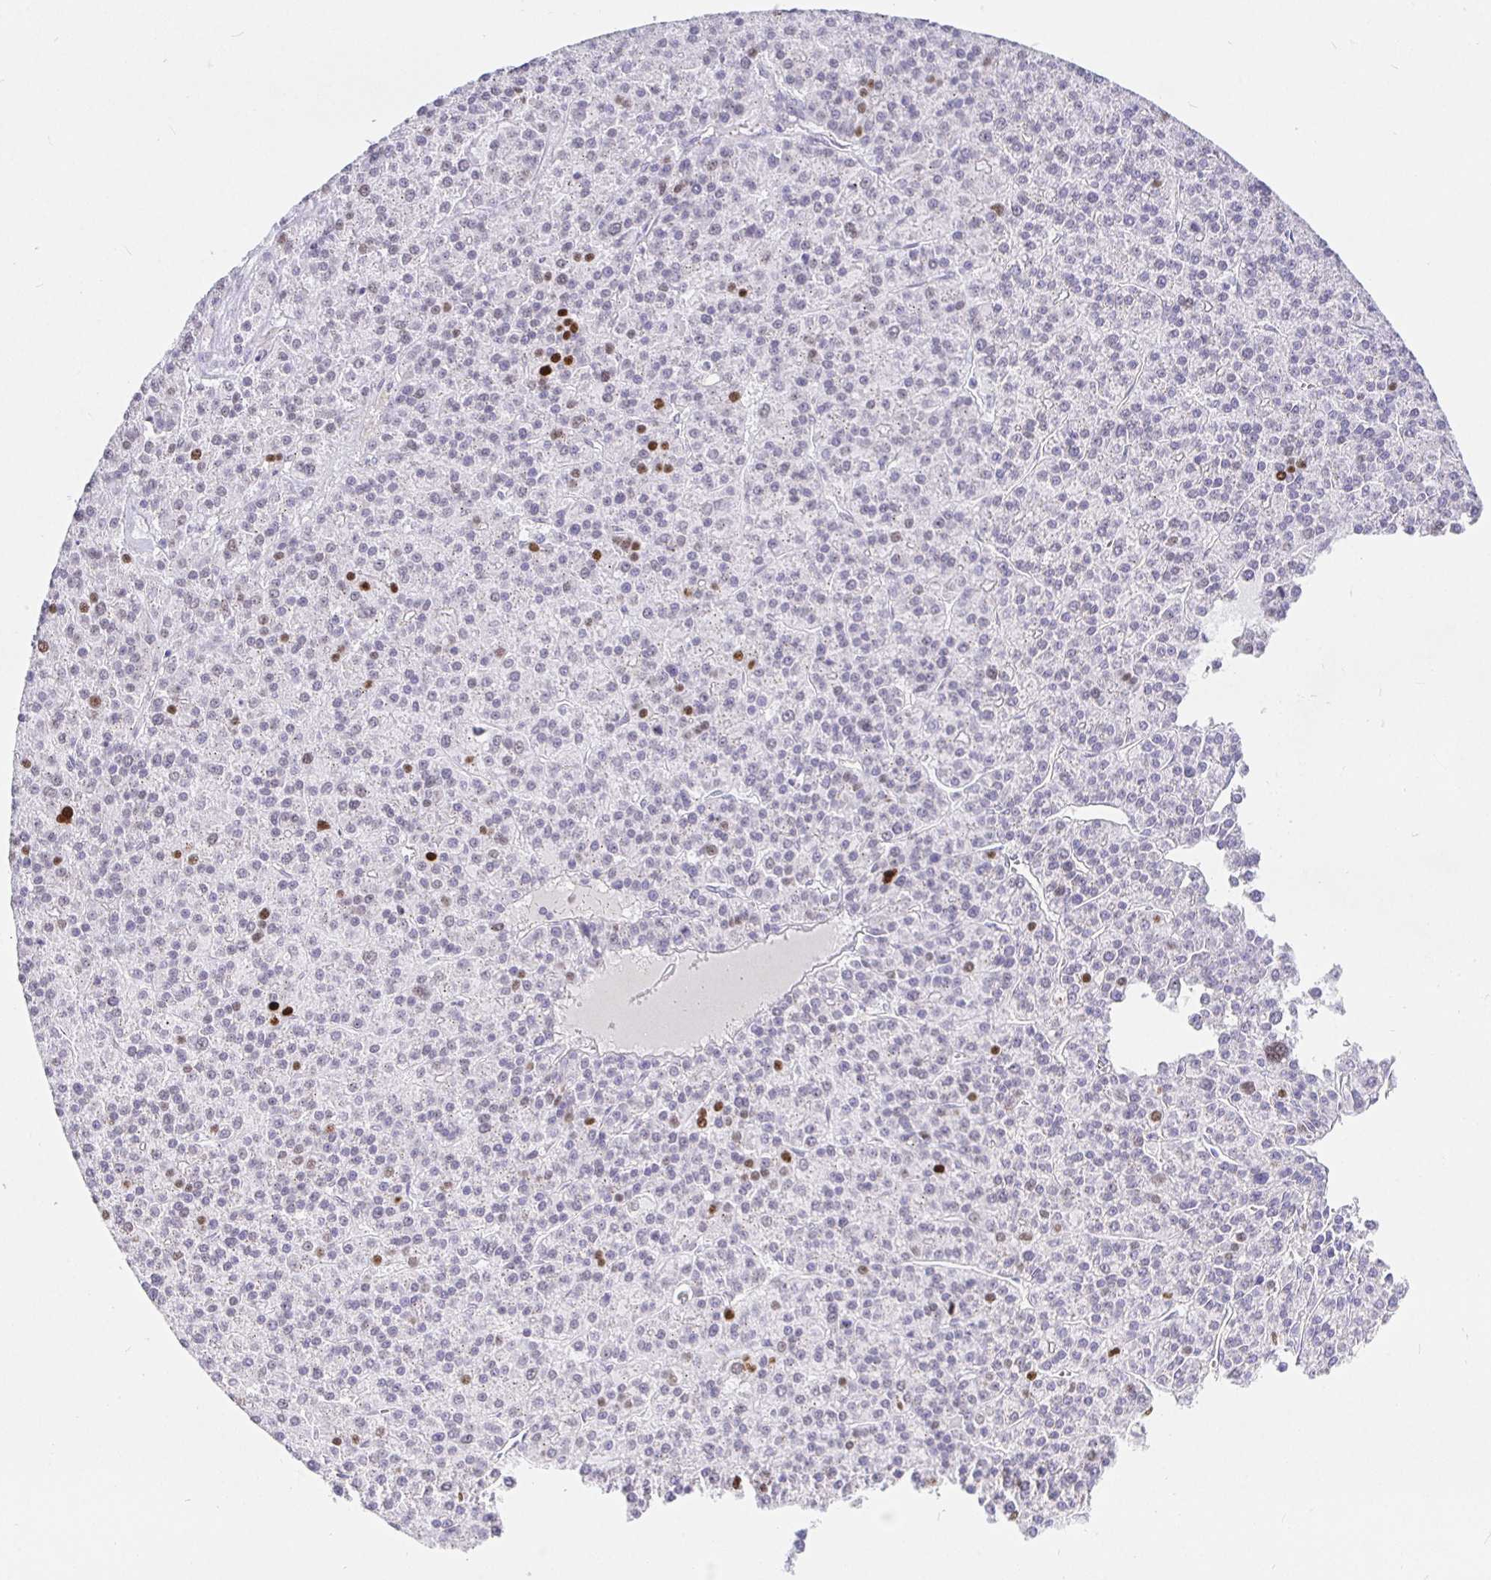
{"staining": {"intensity": "strong", "quantity": "<25%", "location": "nuclear"}, "tissue": "liver cancer", "cell_type": "Tumor cells", "image_type": "cancer", "snomed": [{"axis": "morphology", "description": "Carcinoma, Hepatocellular, NOS"}, {"axis": "topography", "description": "Liver"}], "caption": "Immunohistochemistry histopathology image of neoplastic tissue: human liver hepatocellular carcinoma stained using IHC shows medium levels of strong protein expression localized specifically in the nuclear of tumor cells, appearing as a nuclear brown color.", "gene": "EZHIP", "patient": {"sex": "female", "age": 58}}